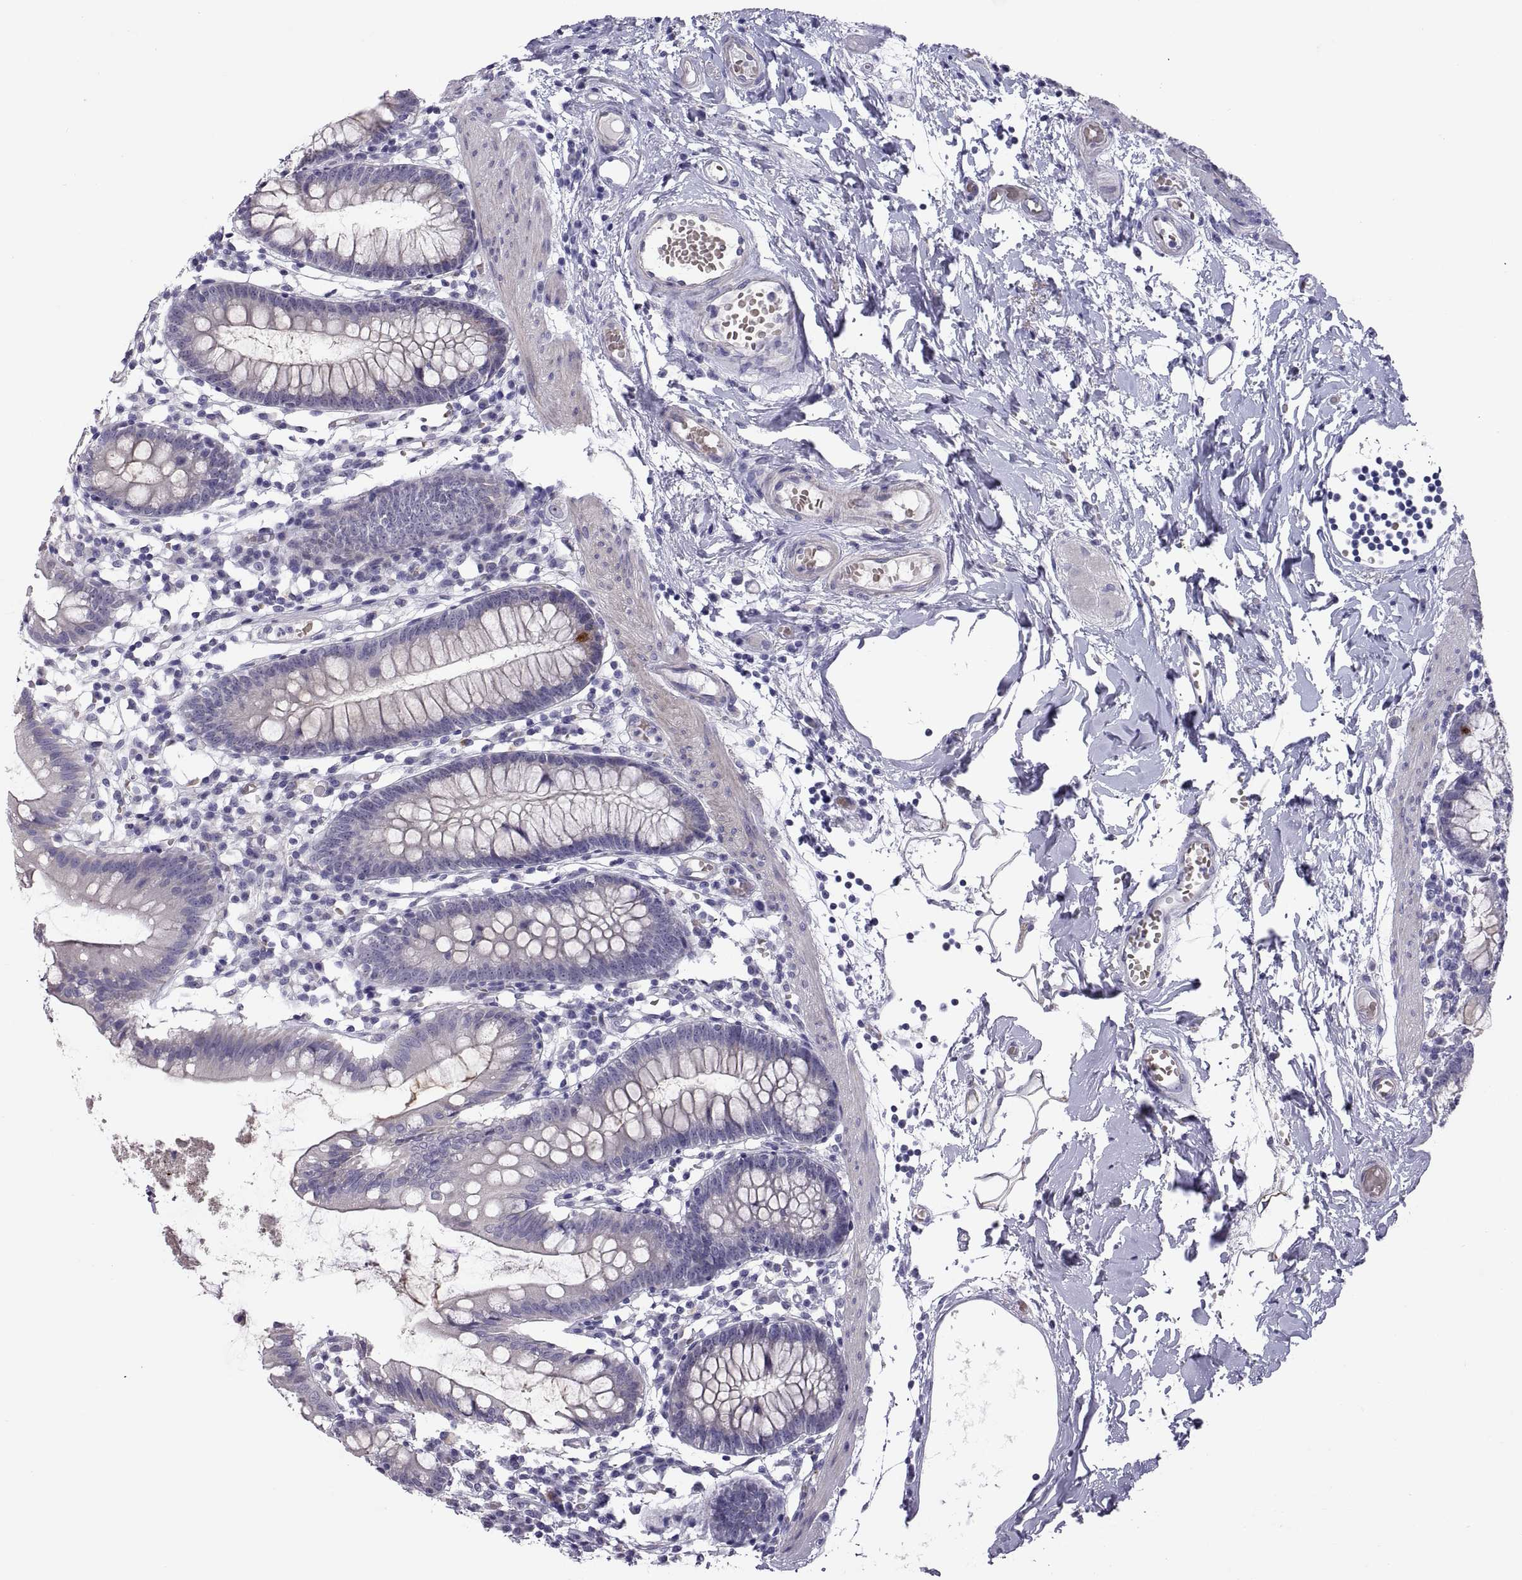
{"staining": {"intensity": "negative", "quantity": "none", "location": "none"}, "tissue": "small intestine", "cell_type": "Glandular cells", "image_type": "normal", "snomed": [{"axis": "morphology", "description": "Normal tissue, NOS"}, {"axis": "topography", "description": "Small intestine"}], "caption": "Photomicrograph shows no significant protein staining in glandular cells of benign small intestine.", "gene": "VSX2", "patient": {"sex": "female", "age": 90}}